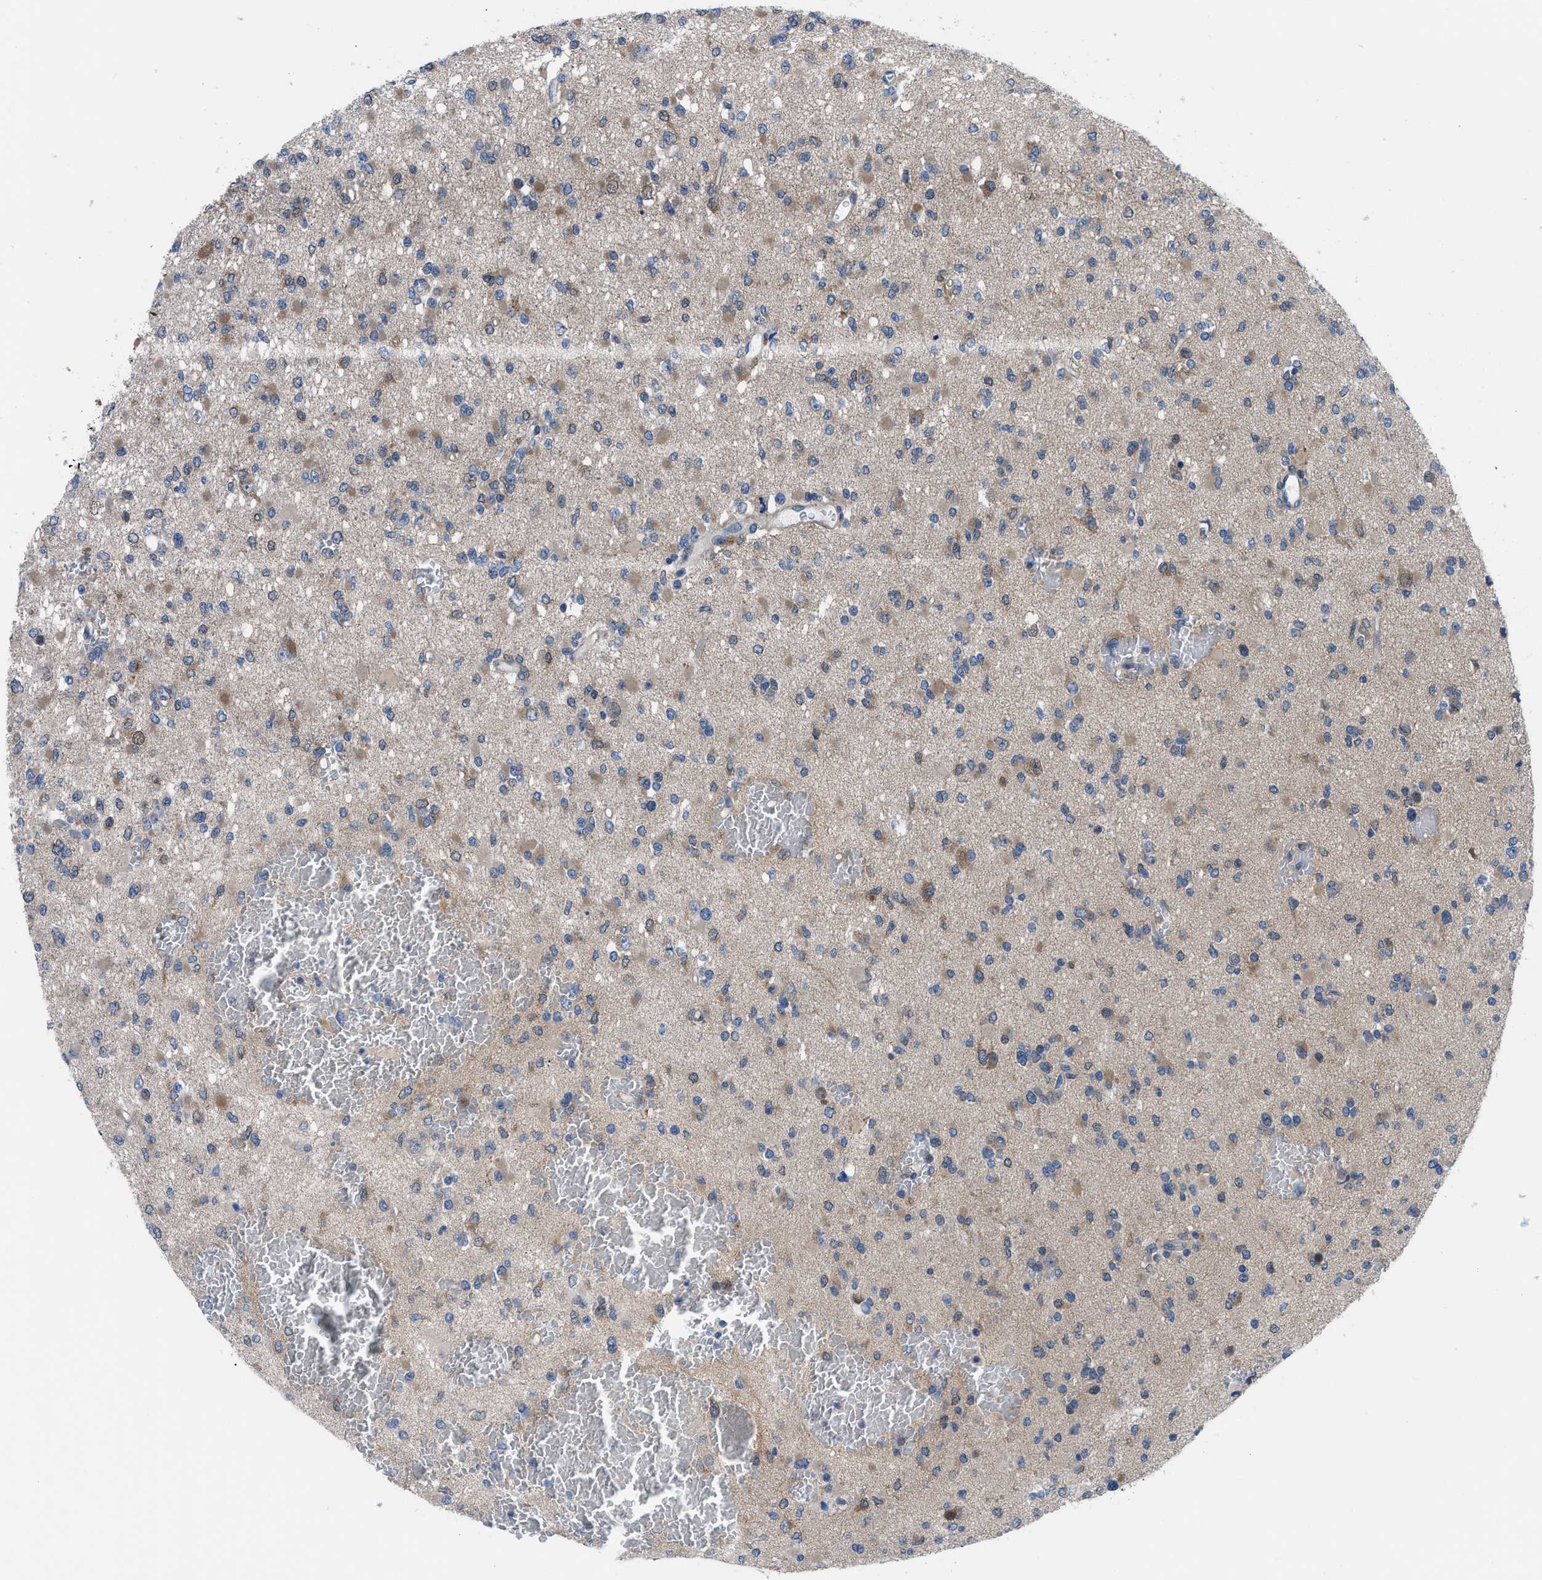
{"staining": {"intensity": "weak", "quantity": ">75%", "location": "cytoplasmic/membranous"}, "tissue": "glioma", "cell_type": "Tumor cells", "image_type": "cancer", "snomed": [{"axis": "morphology", "description": "Glioma, malignant, Low grade"}, {"axis": "topography", "description": "Brain"}], "caption": "DAB immunohistochemical staining of human glioma reveals weak cytoplasmic/membranous protein positivity in approximately >75% of tumor cells.", "gene": "TMEM45B", "patient": {"sex": "female", "age": 22}}